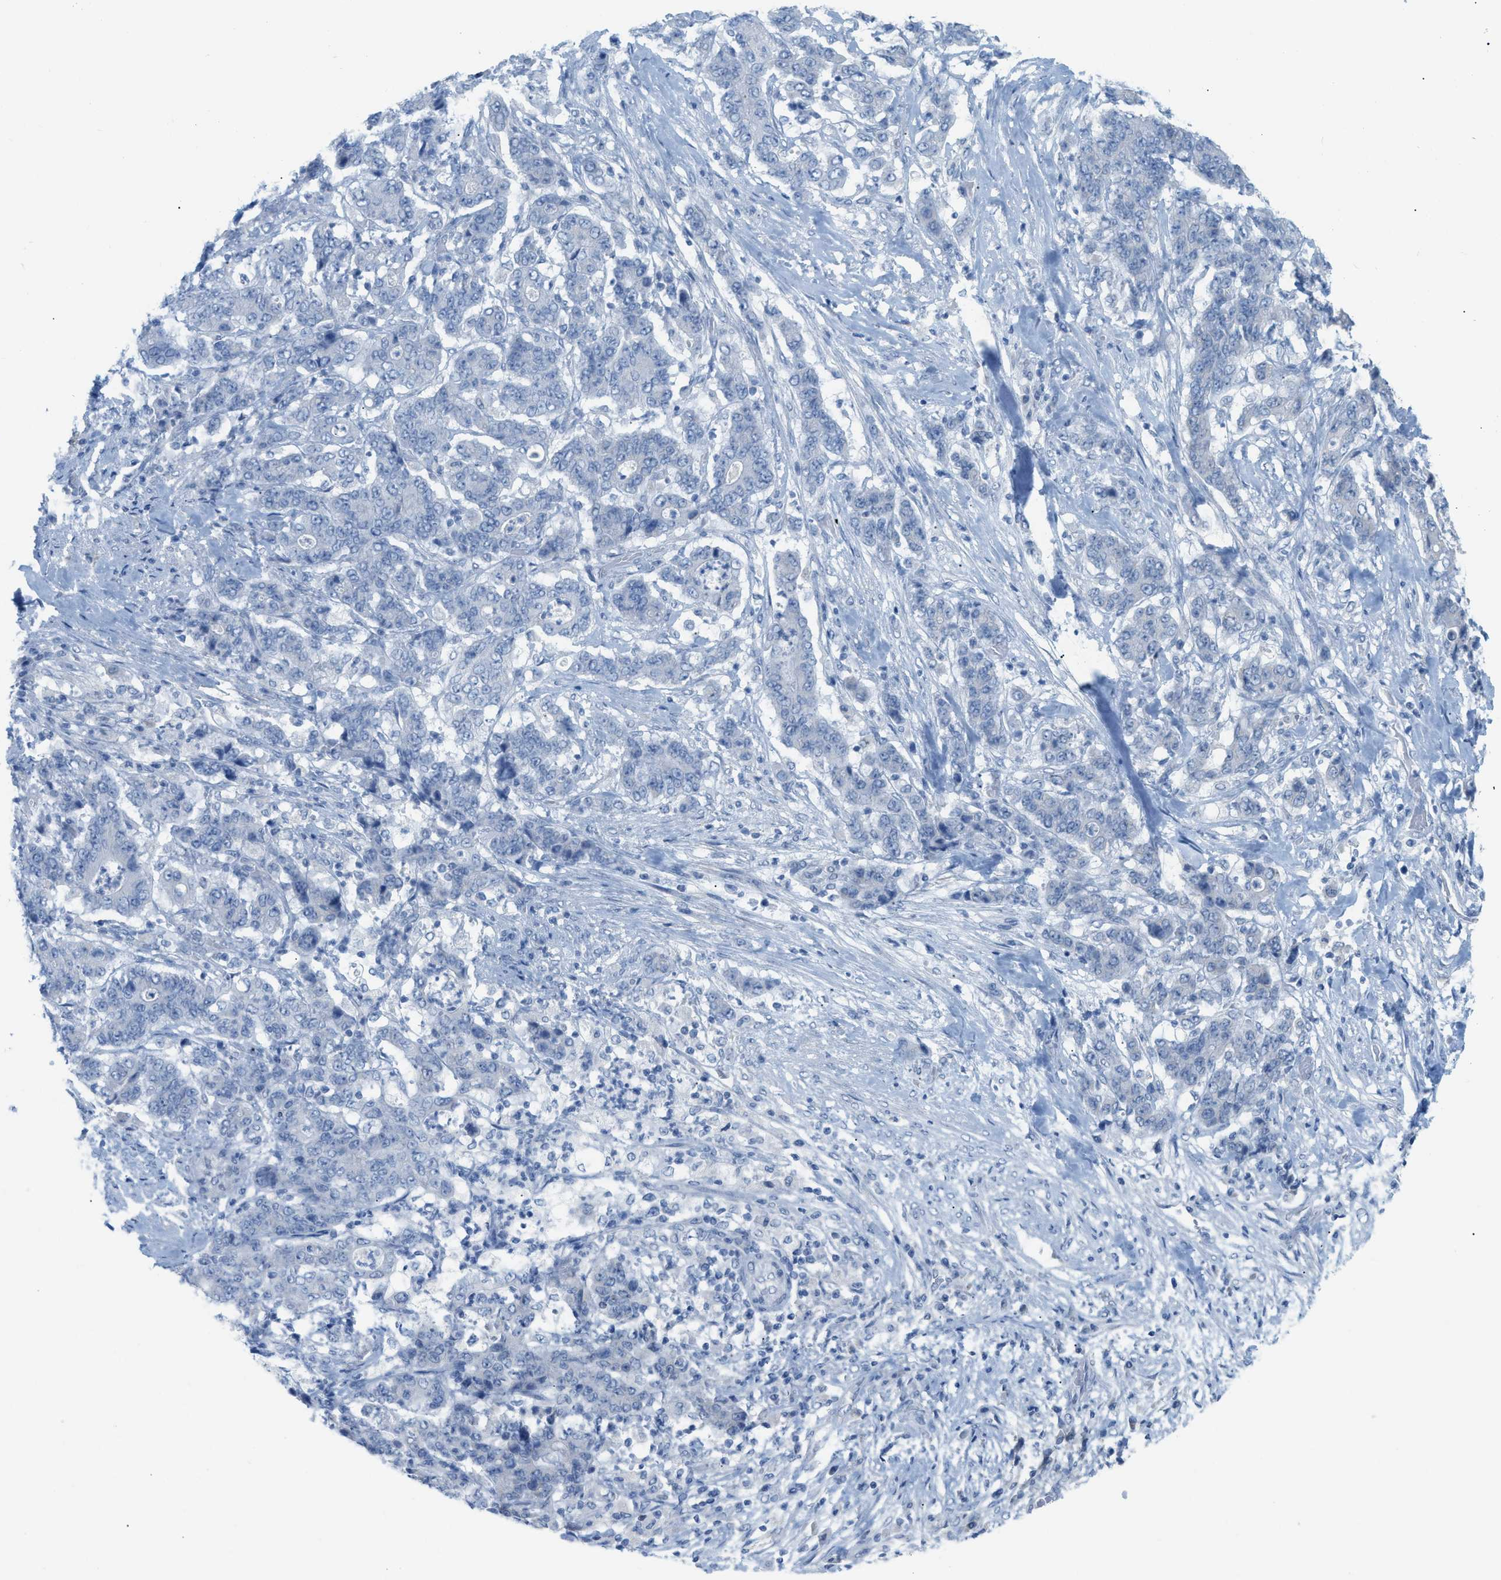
{"staining": {"intensity": "negative", "quantity": "none", "location": "none"}, "tissue": "stomach cancer", "cell_type": "Tumor cells", "image_type": "cancer", "snomed": [{"axis": "morphology", "description": "Adenocarcinoma, NOS"}, {"axis": "topography", "description": "Stomach"}], "caption": "Tumor cells are negative for brown protein staining in stomach adenocarcinoma.", "gene": "HLTF", "patient": {"sex": "female", "age": 73}}